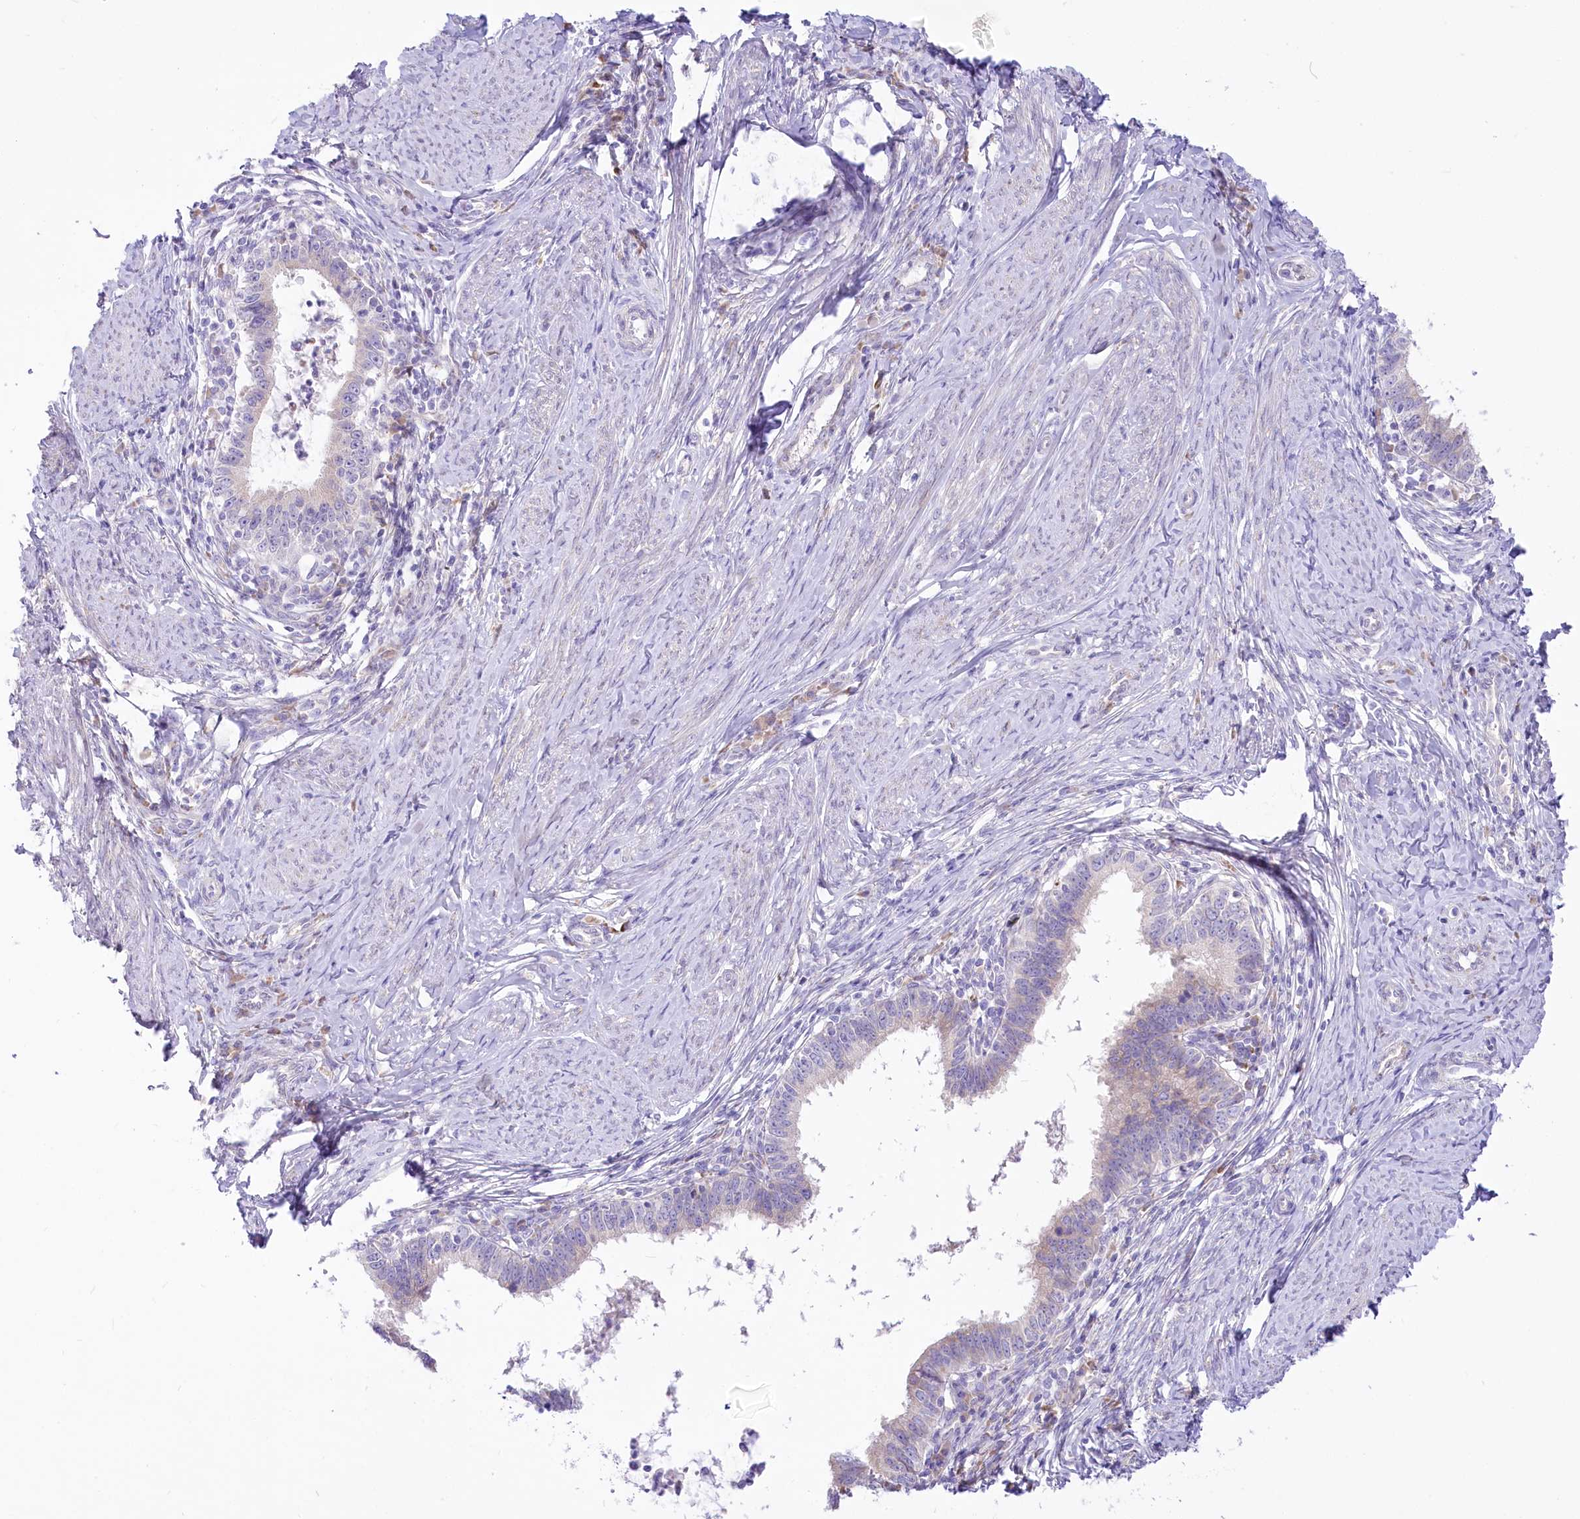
{"staining": {"intensity": "negative", "quantity": "none", "location": "none"}, "tissue": "cervical cancer", "cell_type": "Tumor cells", "image_type": "cancer", "snomed": [{"axis": "morphology", "description": "Adenocarcinoma, NOS"}, {"axis": "topography", "description": "Cervix"}], "caption": "Immunohistochemical staining of cervical cancer (adenocarcinoma) demonstrates no significant staining in tumor cells.", "gene": "STT3B", "patient": {"sex": "female", "age": 36}}